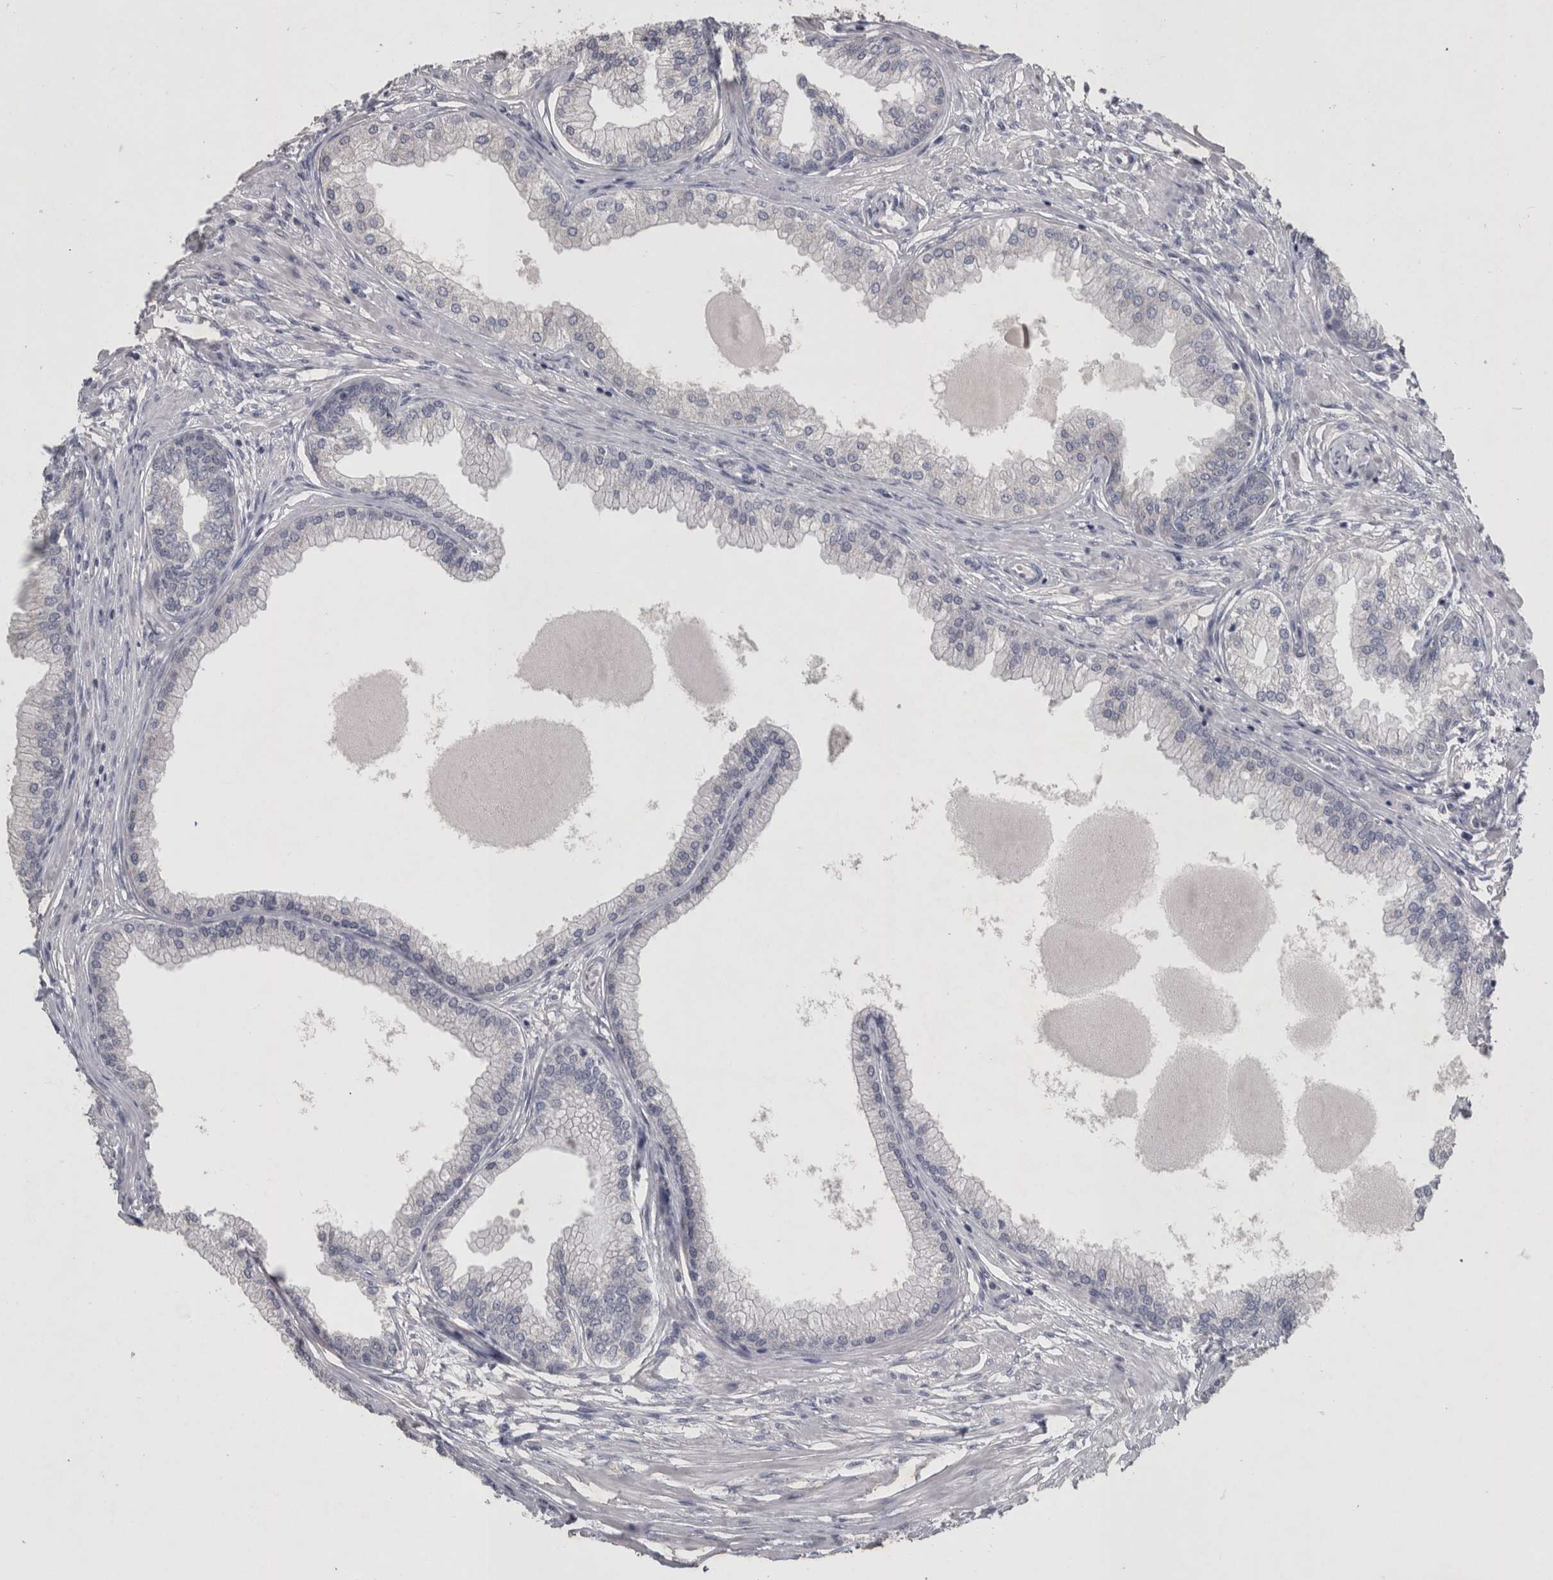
{"staining": {"intensity": "negative", "quantity": "none", "location": "none"}, "tissue": "prostate", "cell_type": "Glandular cells", "image_type": "normal", "snomed": [{"axis": "morphology", "description": "Normal tissue, NOS"}, {"axis": "morphology", "description": "Urothelial carcinoma, Low grade"}, {"axis": "topography", "description": "Urinary bladder"}, {"axis": "topography", "description": "Prostate"}], "caption": "Image shows no significant protein expression in glandular cells of unremarkable prostate.", "gene": "SLC22A11", "patient": {"sex": "male", "age": 60}}